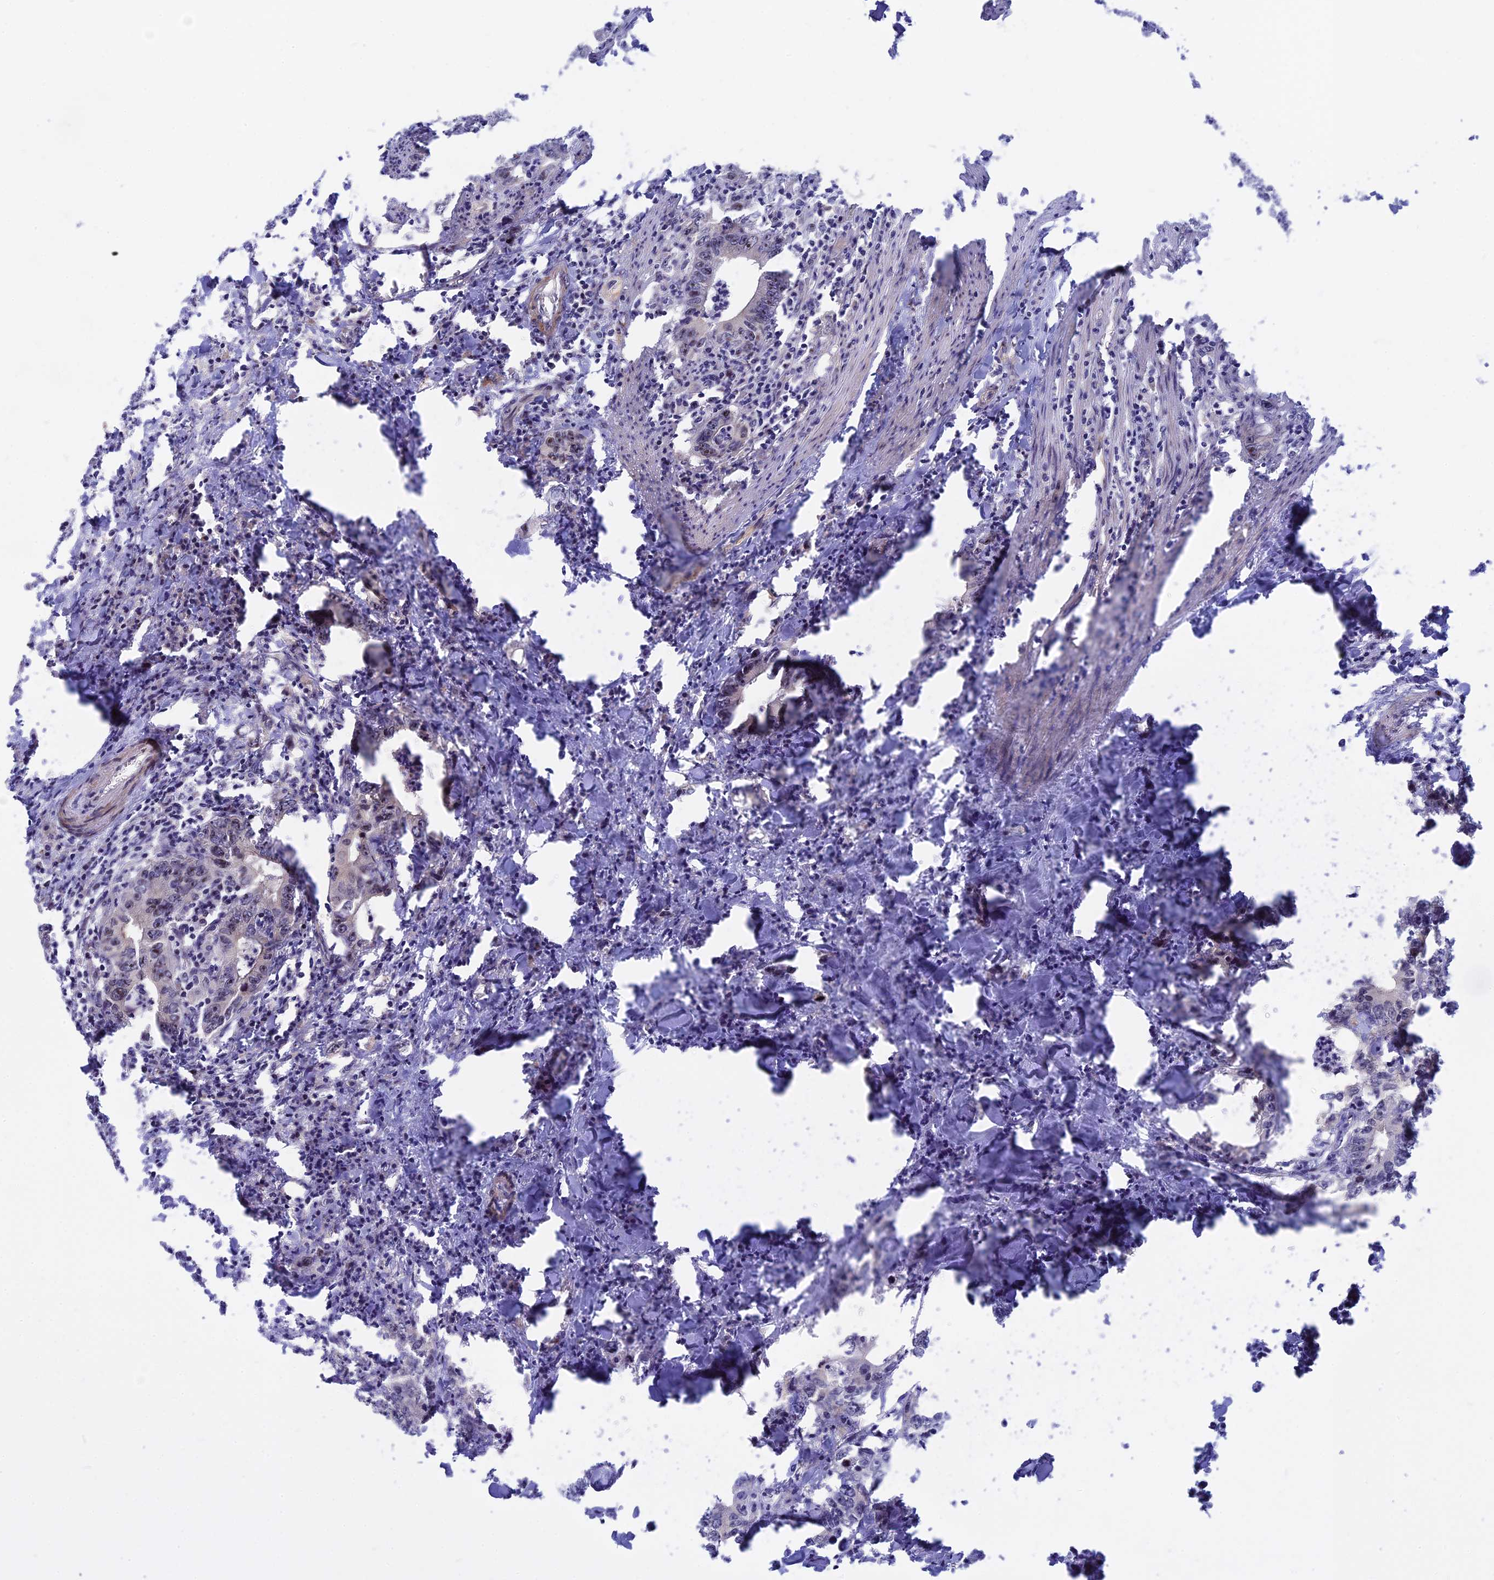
{"staining": {"intensity": "moderate", "quantity": "25%-75%", "location": "nuclear"}, "tissue": "colorectal cancer", "cell_type": "Tumor cells", "image_type": "cancer", "snomed": [{"axis": "morphology", "description": "Adenocarcinoma, NOS"}, {"axis": "topography", "description": "Colon"}], "caption": "IHC image of neoplastic tissue: human colorectal adenocarcinoma stained using IHC exhibits medium levels of moderate protein expression localized specifically in the nuclear of tumor cells, appearing as a nuclear brown color.", "gene": "DBNDD1", "patient": {"sex": "female", "age": 75}}